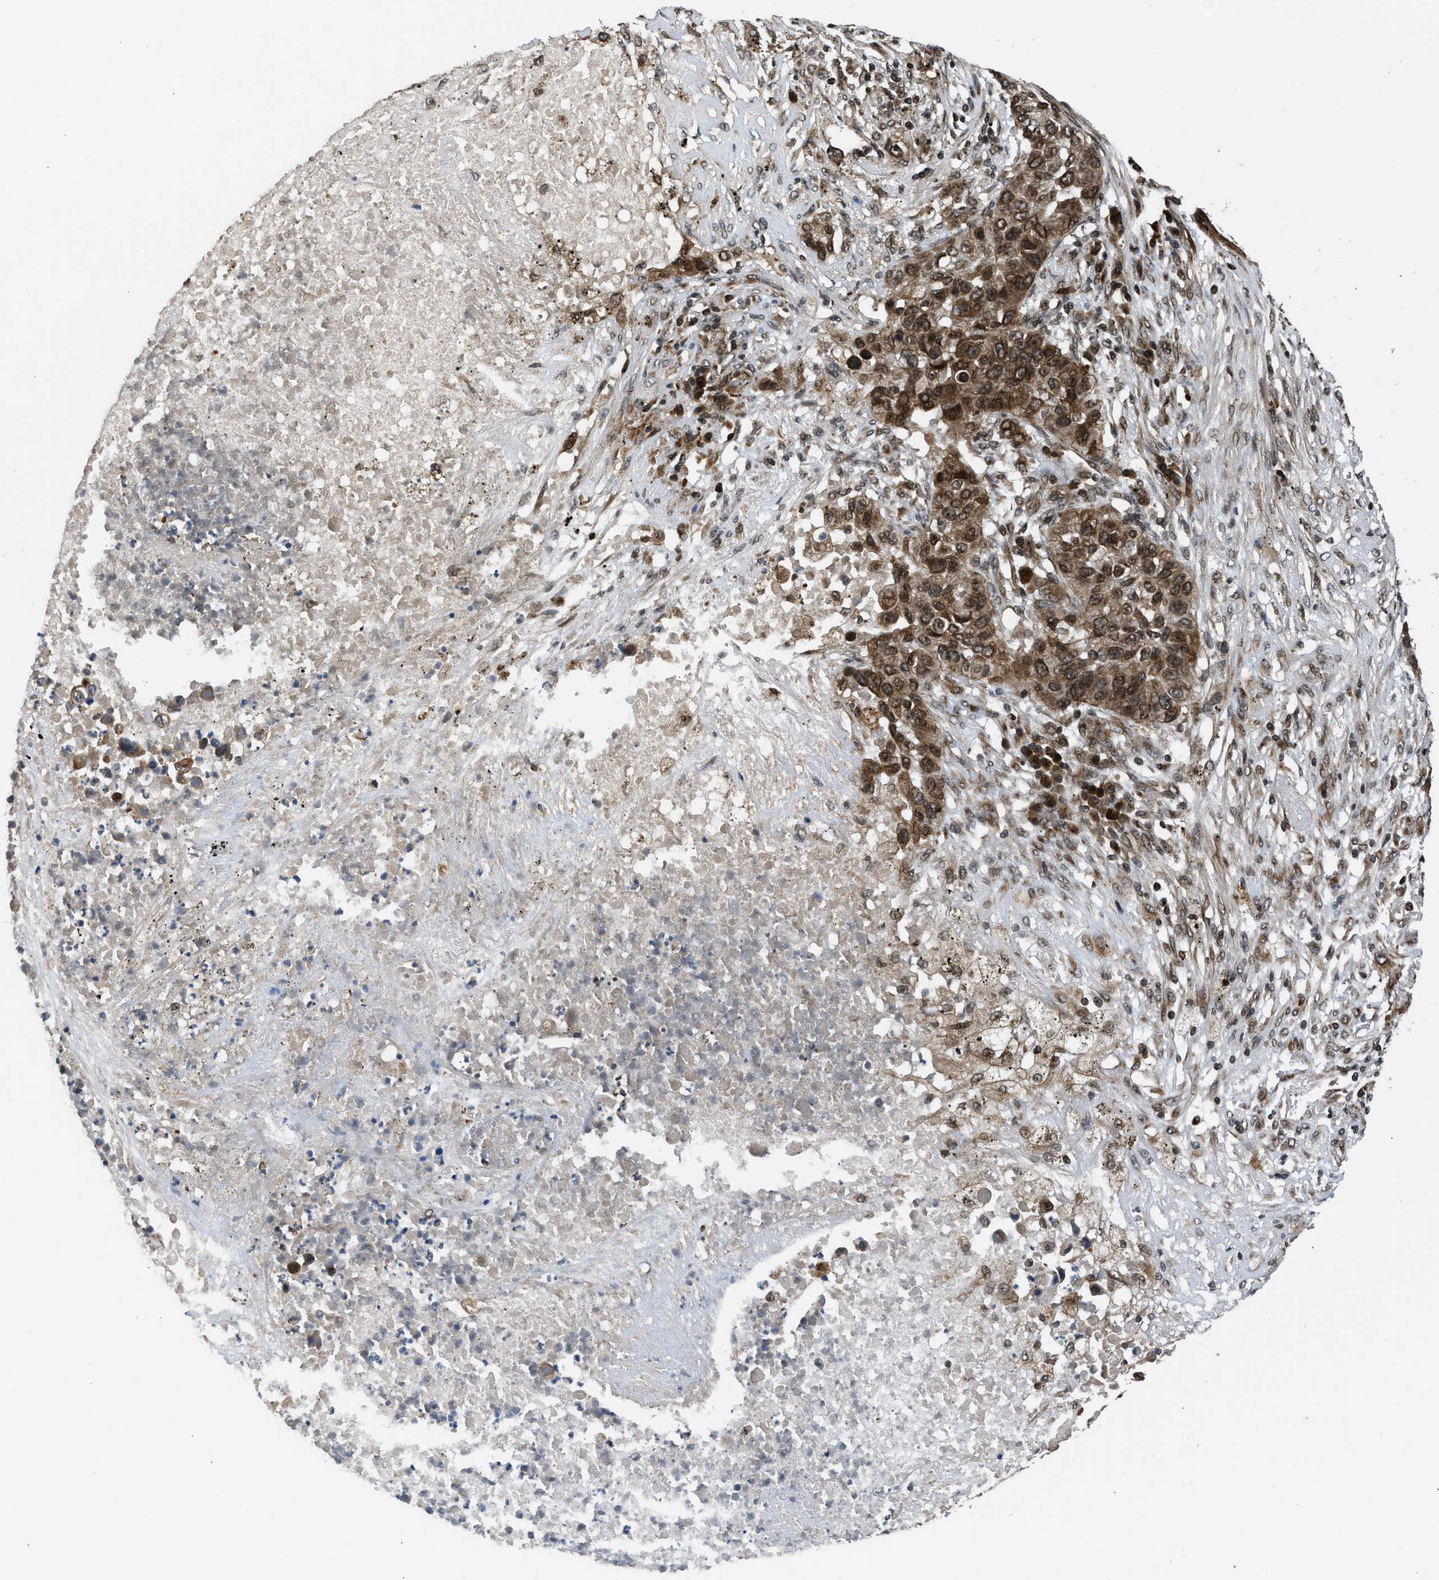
{"staining": {"intensity": "moderate", "quantity": ">75%", "location": "cytoplasmic/membranous,nuclear"}, "tissue": "lung cancer", "cell_type": "Tumor cells", "image_type": "cancer", "snomed": [{"axis": "morphology", "description": "Squamous cell carcinoma, NOS"}, {"axis": "topography", "description": "Lung"}], "caption": "IHC of squamous cell carcinoma (lung) exhibits medium levels of moderate cytoplasmic/membranous and nuclear positivity in approximately >75% of tumor cells.", "gene": "RETREG3", "patient": {"sex": "male", "age": 57}}